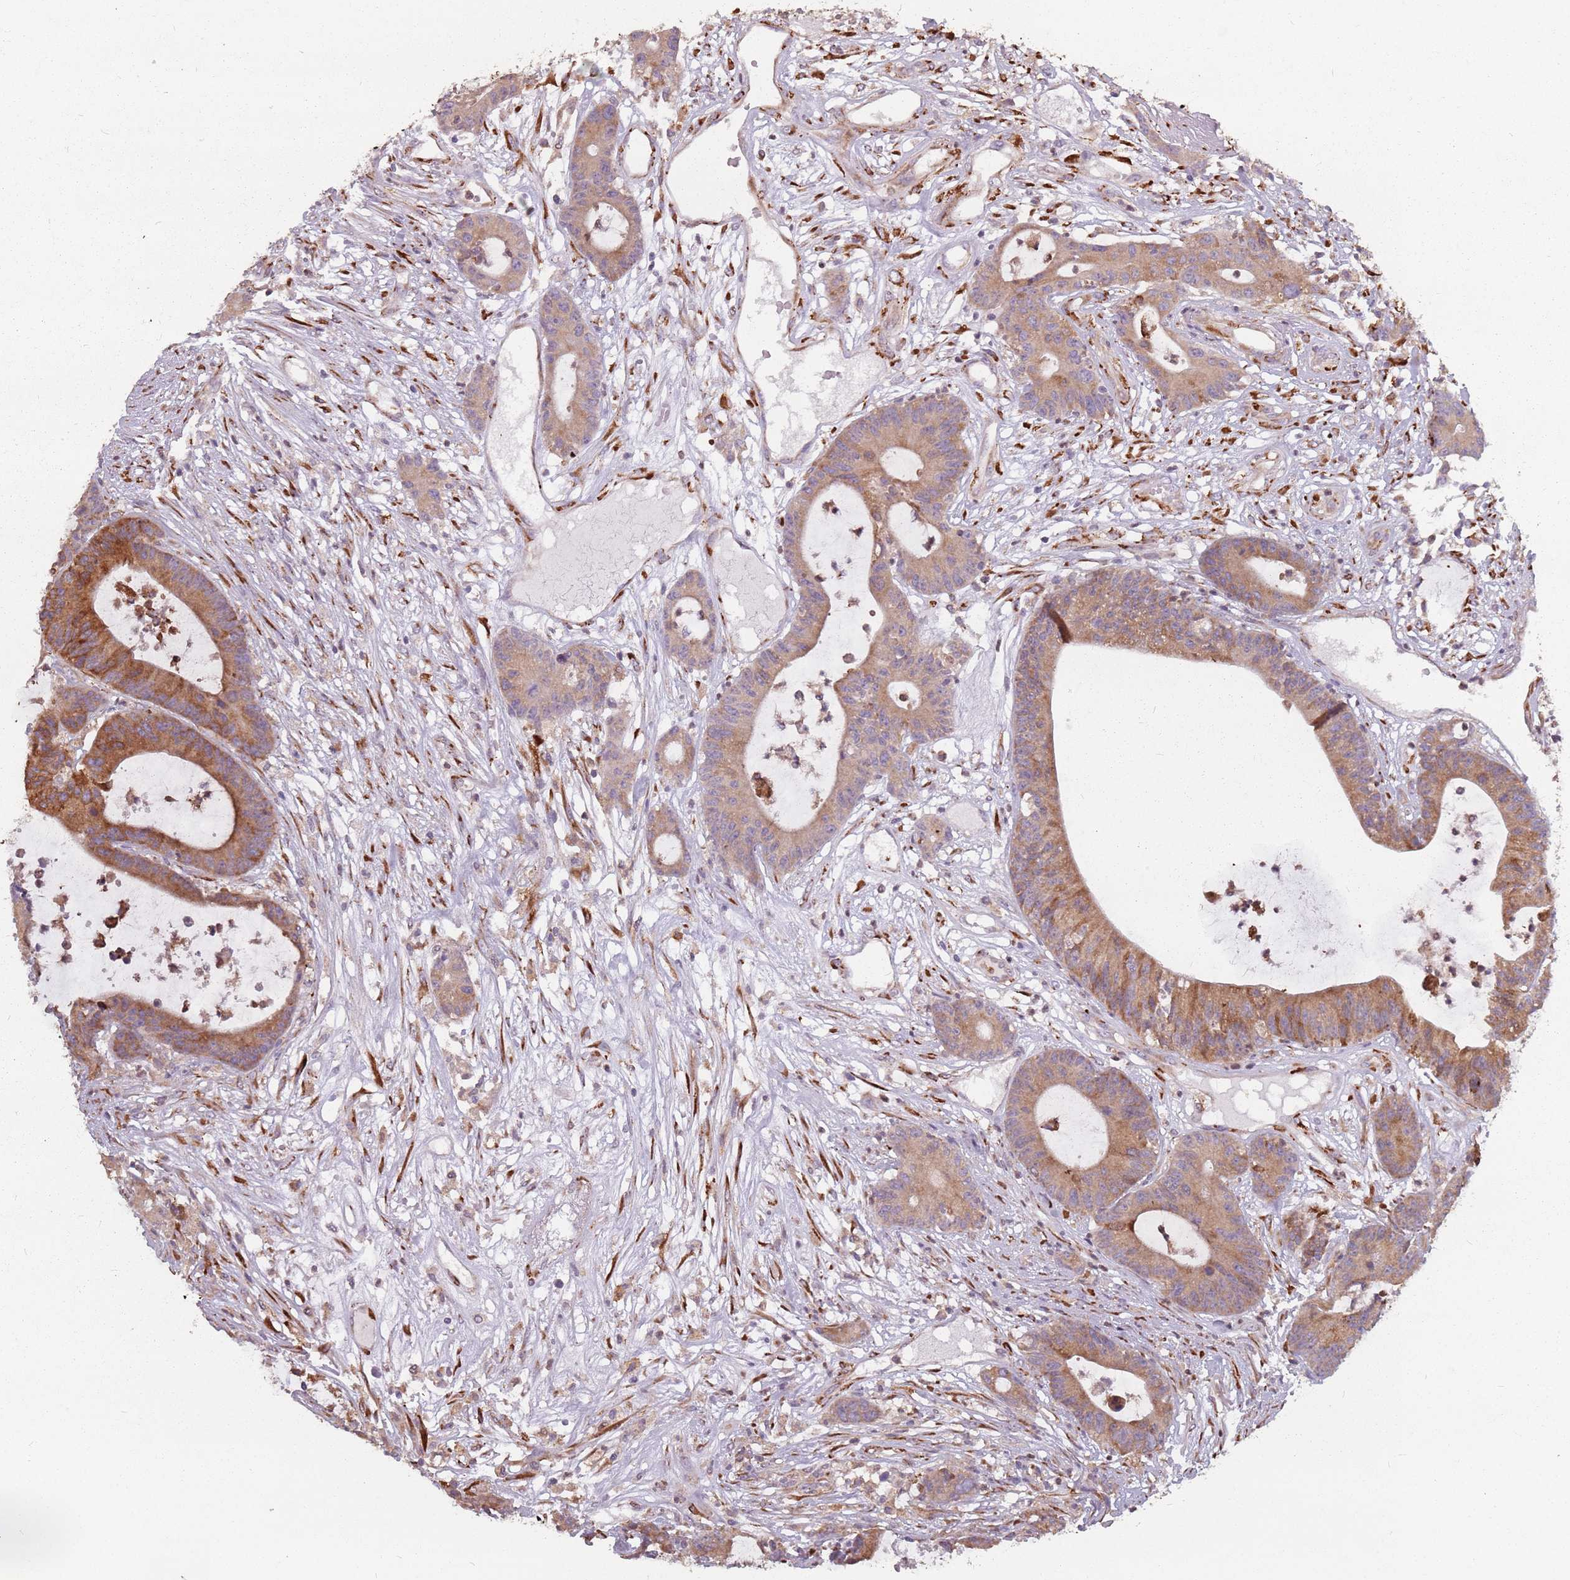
{"staining": {"intensity": "moderate", "quantity": ">75%", "location": "cytoplasmic/membranous"}, "tissue": "colorectal cancer", "cell_type": "Tumor cells", "image_type": "cancer", "snomed": [{"axis": "morphology", "description": "Adenocarcinoma, NOS"}, {"axis": "topography", "description": "Colon"}], "caption": "IHC micrograph of neoplastic tissue: human colorectal adenocarcinoma stained using IHC demonstrates medium levels of moderate protein expression localized specifically in the cytoplasmic/membranous of tumor cells, appearing as a cytoplasmic/membranous brown color.", "gene": "RPS9", "patient": {"sex": "female", "age": 84}}